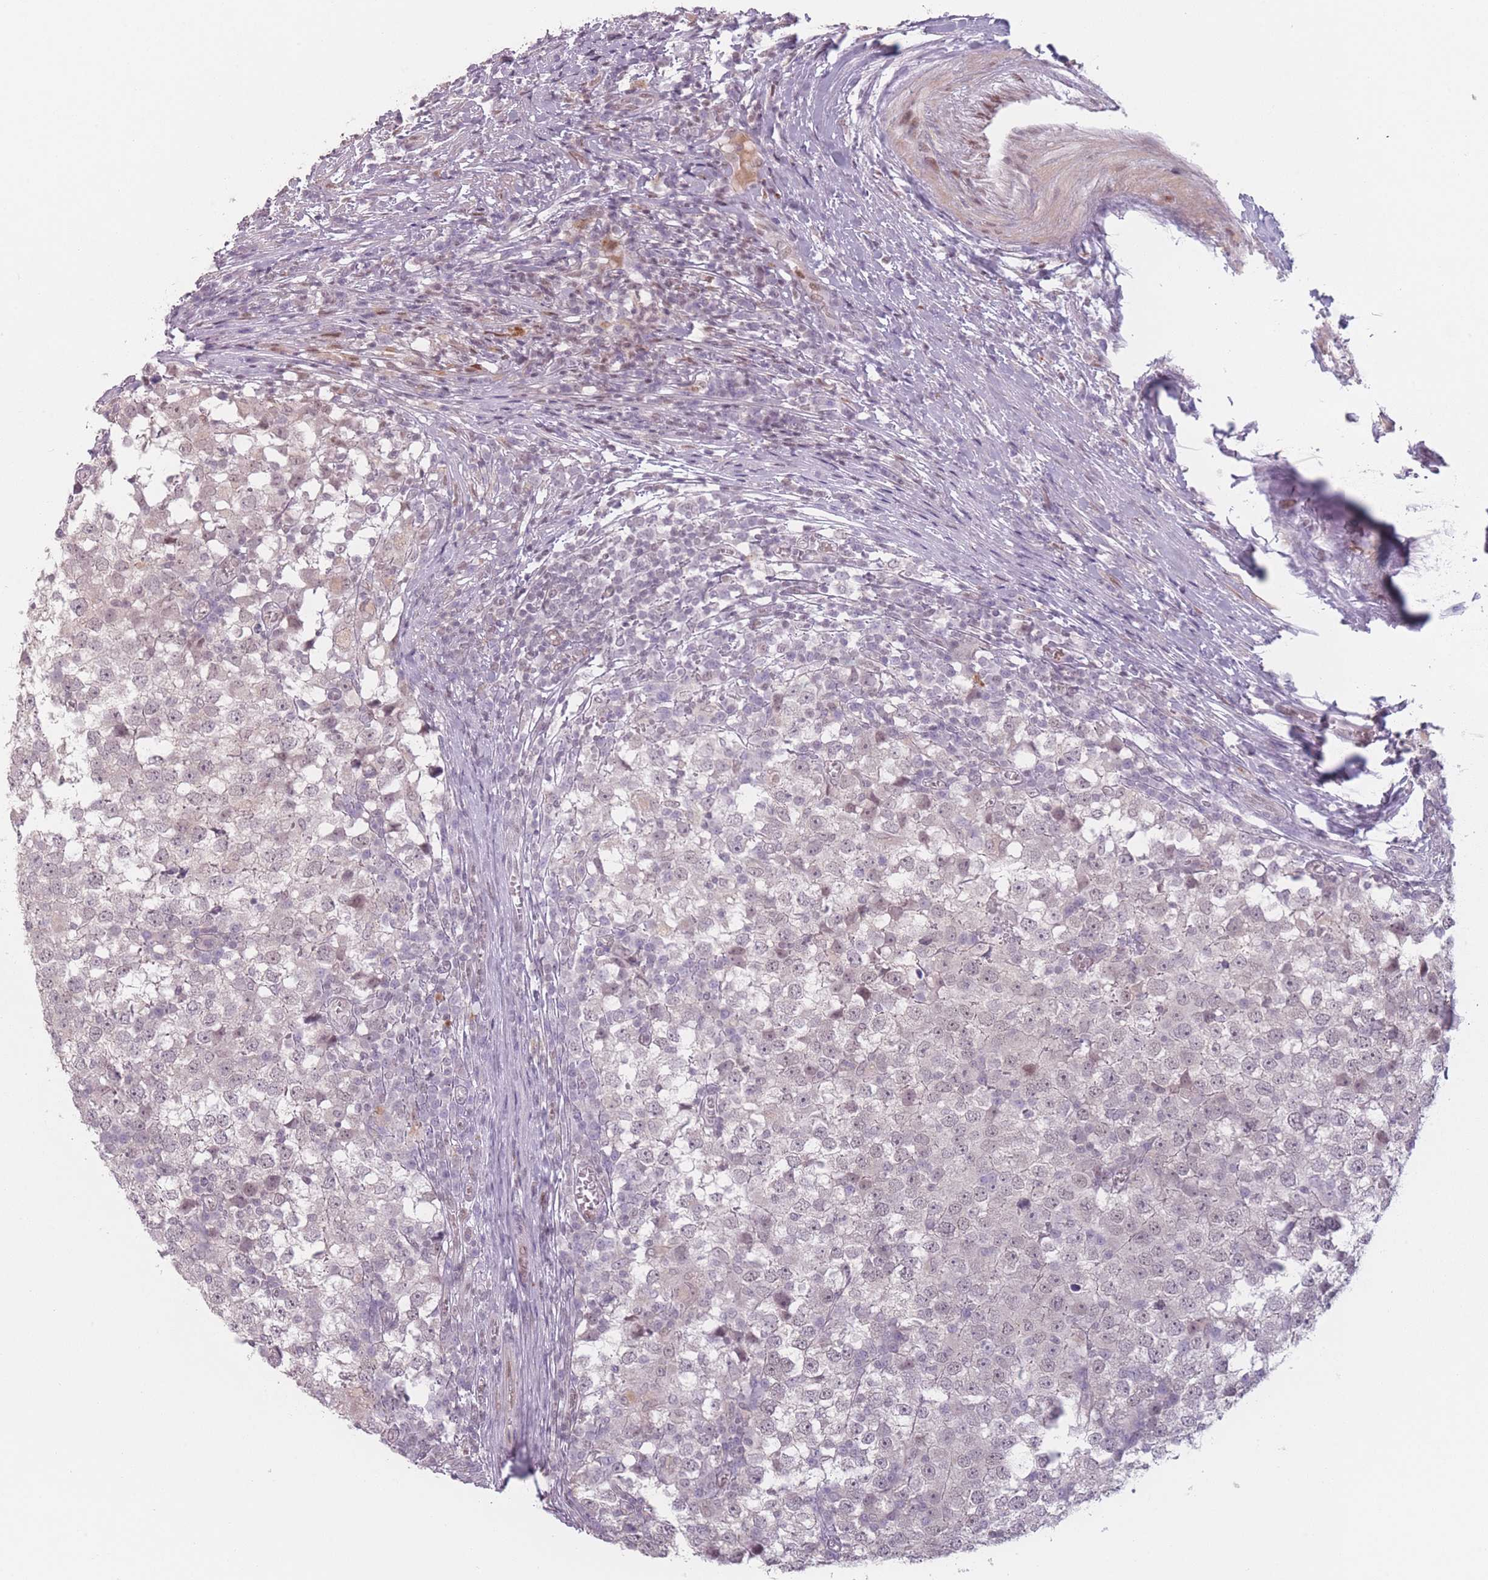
{"staining": {"intensity": "negative", "quantity": "none", "location": "none"}, "tissue": "testis cancer", "cell_type": "Tumor cells", "image_type": "cancer", "snomed": [{"axis": "morphology", "description": "Seminoma, NOS"}, {"axis": "topography", "description": "Testis"}], "caption": "Tumor cells are negative for protein expression in human testis cancer (seminoma). (DAB immunohistochemistry, high magnification).", "gene": "OR10C1", "patient": {"sex": "male", "age": 65}}